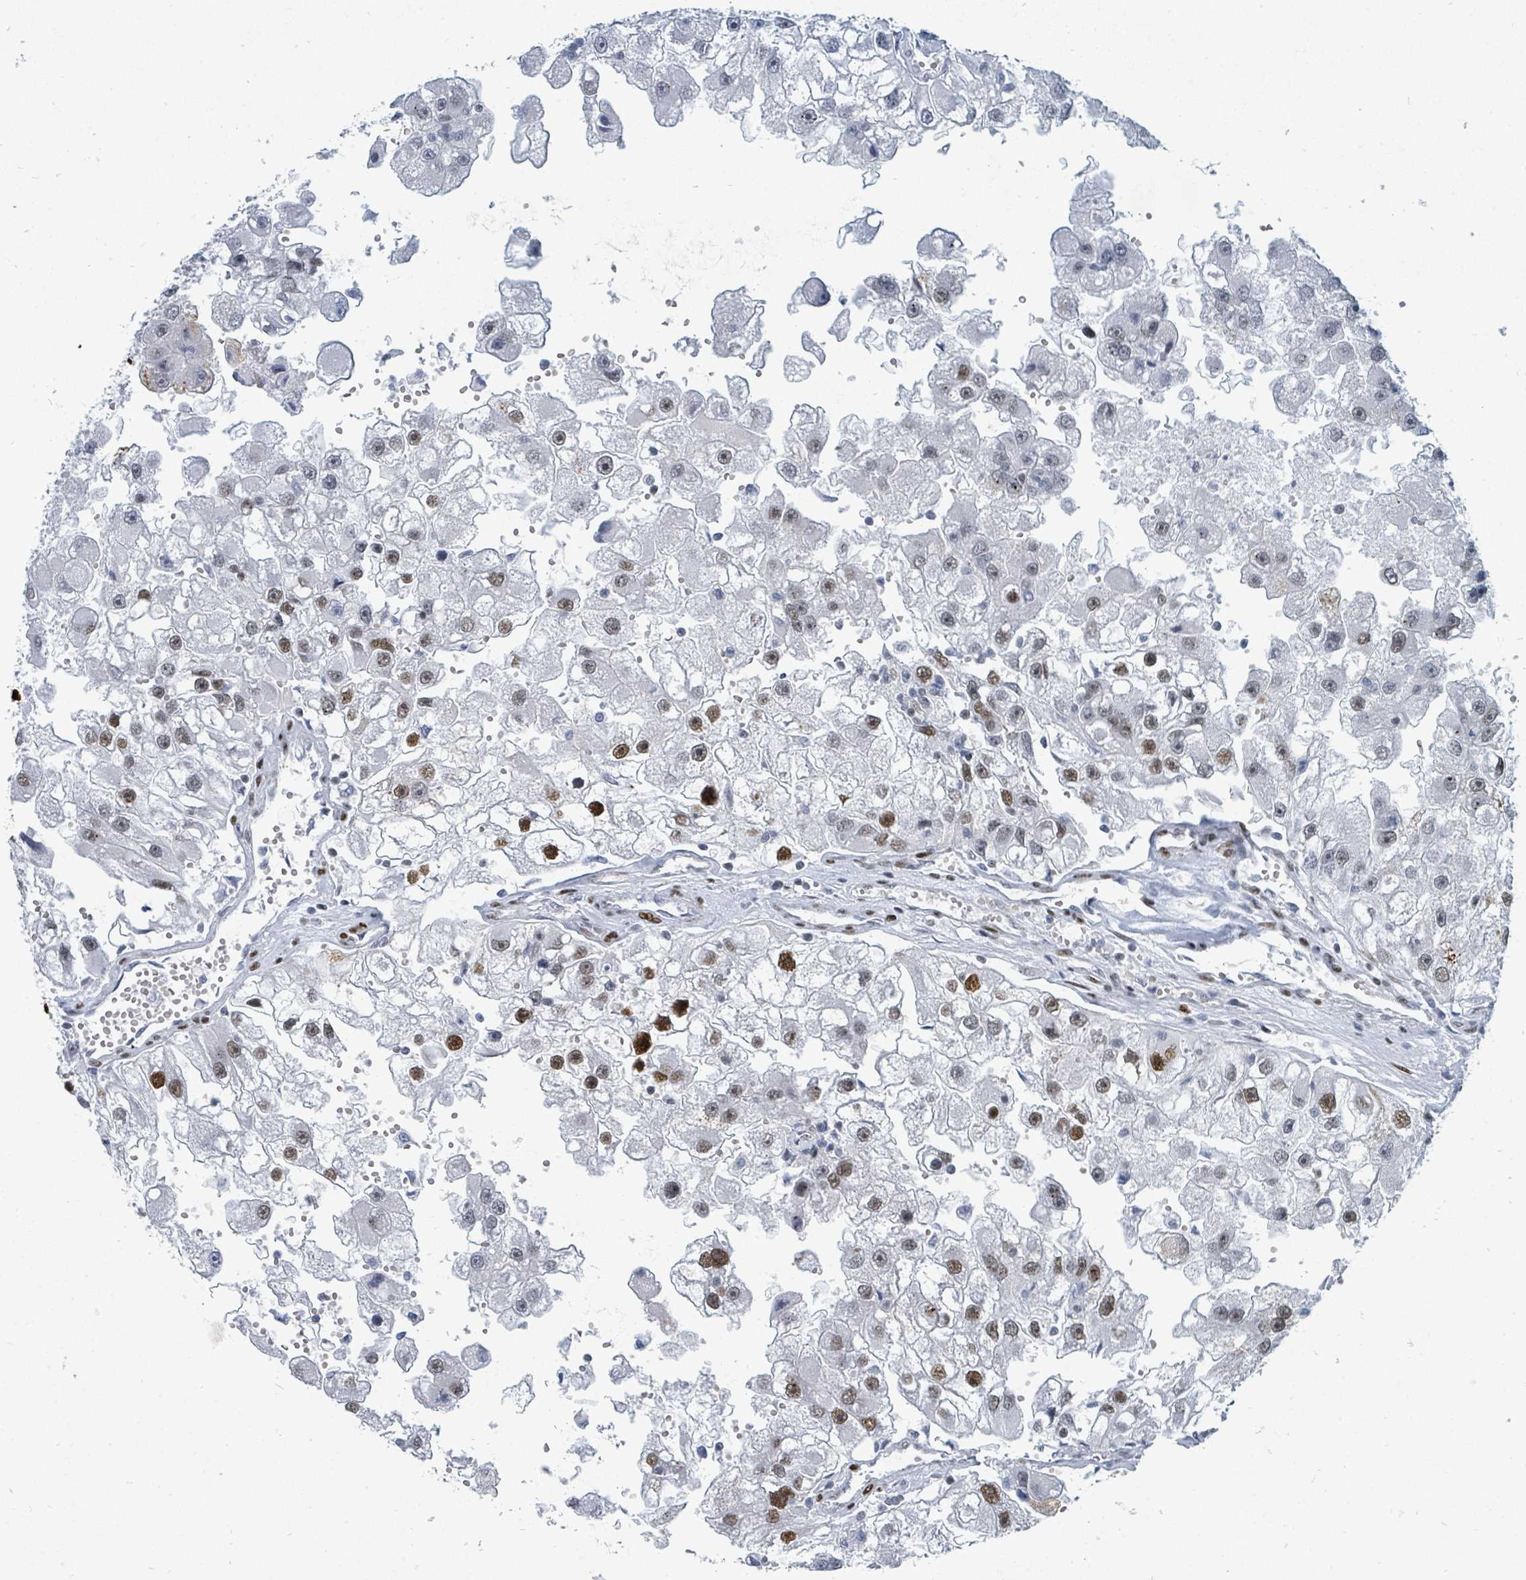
{"staining": {"intensity": "strong", "quantity": "<25%", "location": "nuclear"}, "tissue": "renal cancer", "cell_type": "Tumor cells", "image_type": "cancer", "snomed": [{"axis": "morphology", "description": "Adenocarcinoma, NOS"}, {"axis": "topography", "description": "Kidney"}], "caption": "Approximately <25% of tumor cells in human renal cancer (adenocarcinoma) display strong nuclear protein expression as visualized by brown immunohistochemical staining.", "gene": "SUMO4", "patient": {"sex": "male", "age": 63}}